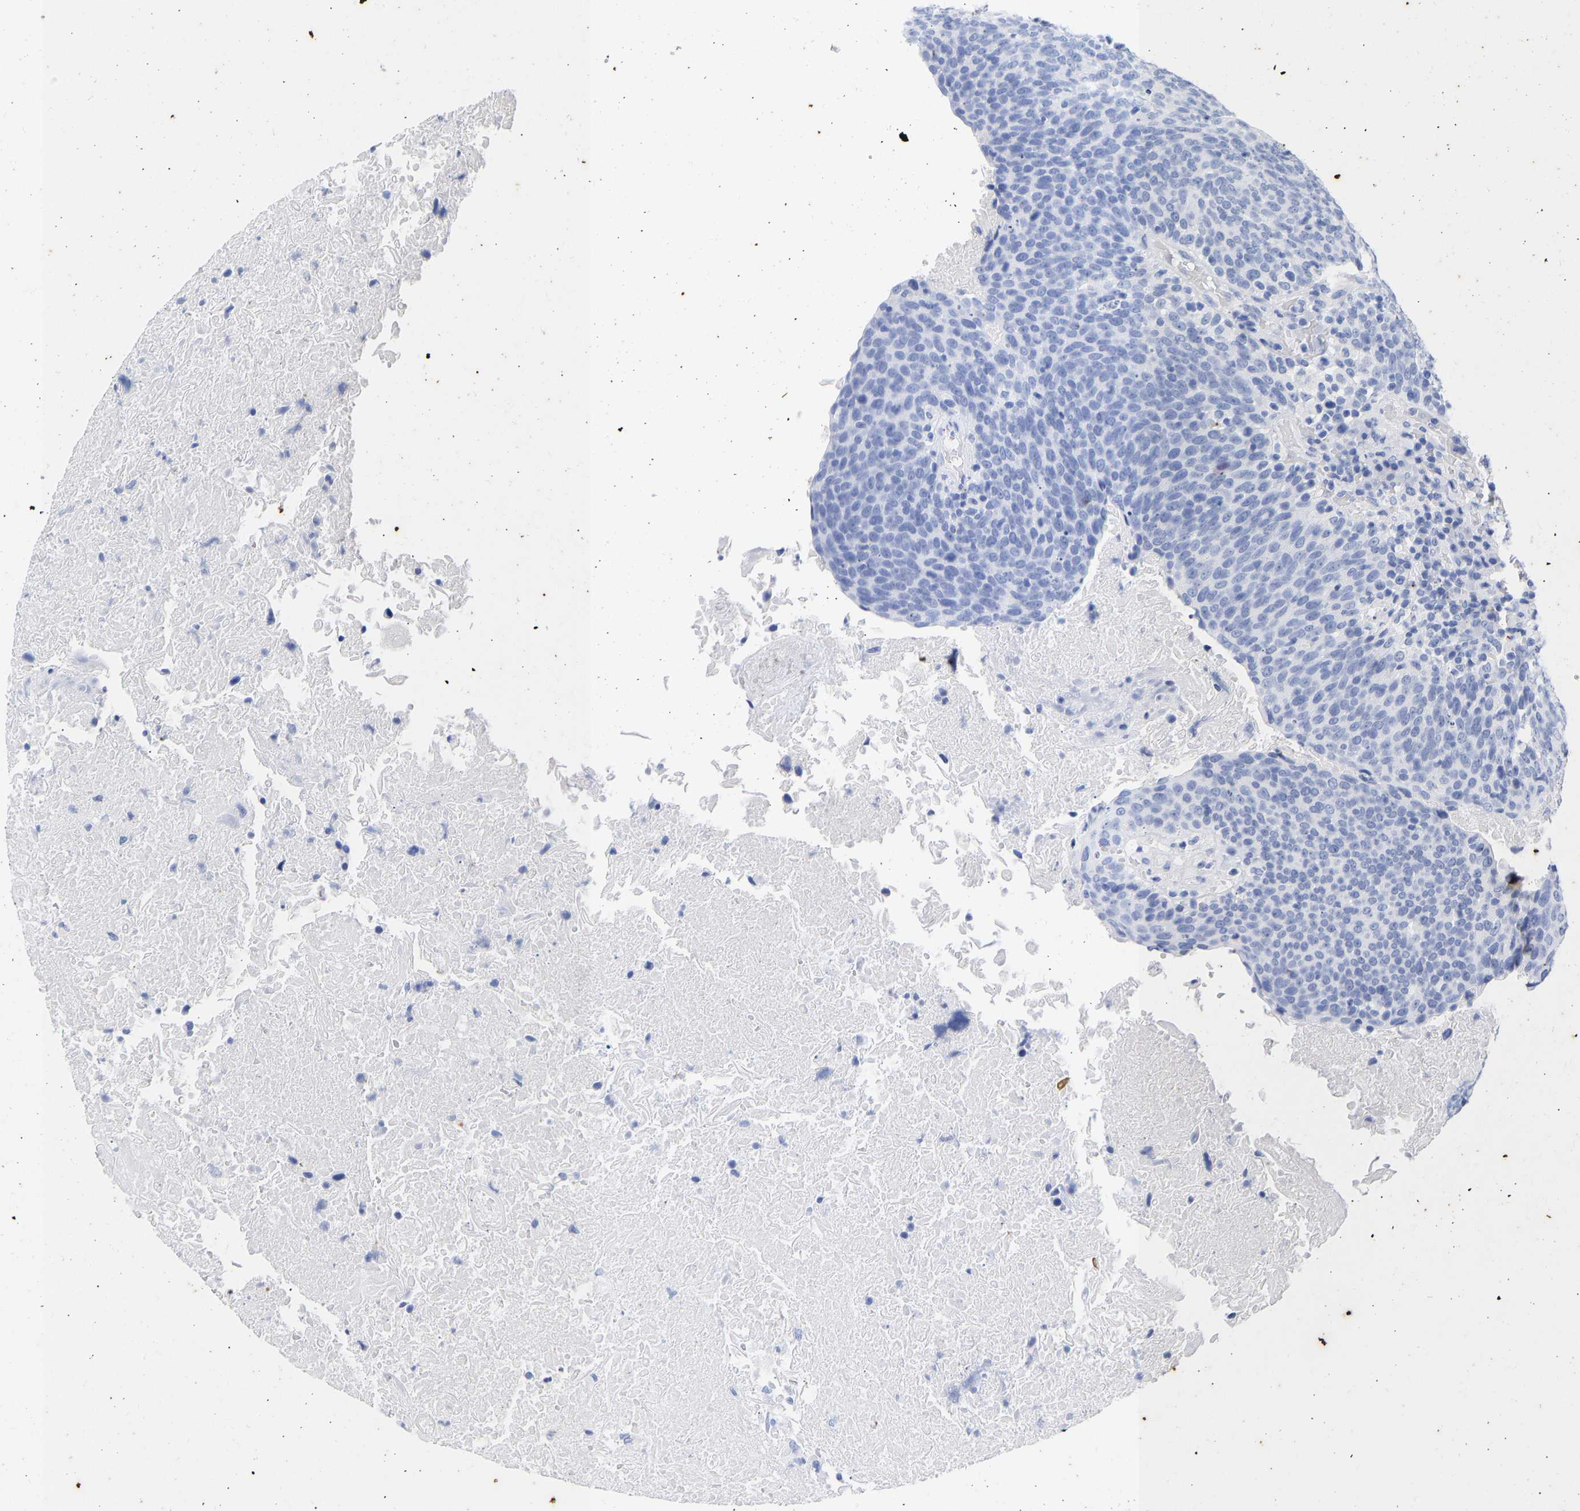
{"staining": {"intensity": "negative", "quantity": "none", "location": "none"}, "tissue": "head and neck cancer", "cell_type": "Tumor cells", "image_type": "cancer", "snomed": [{"axis": "morphology", "description": "Squamous cell carcinoma, NOS"}, {"axis": "morphology", "description": "Squamous cell carcinoma, metastatic, NOS"}, {"axis": "topography", "description": "Lymph node"}, {"axis": "topography", "description": "Head-Neck"}], "caption": "A photomicrograph of head and neck squamous cell carcinoma stained for a protein demonstrates no brown staining in tumor cells. (Stains: DAB IHC with hematoxylin counter stain, Microscopy: brightfield microscopy at high magnification).", "gene": "KRT1", "patient": {"sex": "male", "age": 62}}